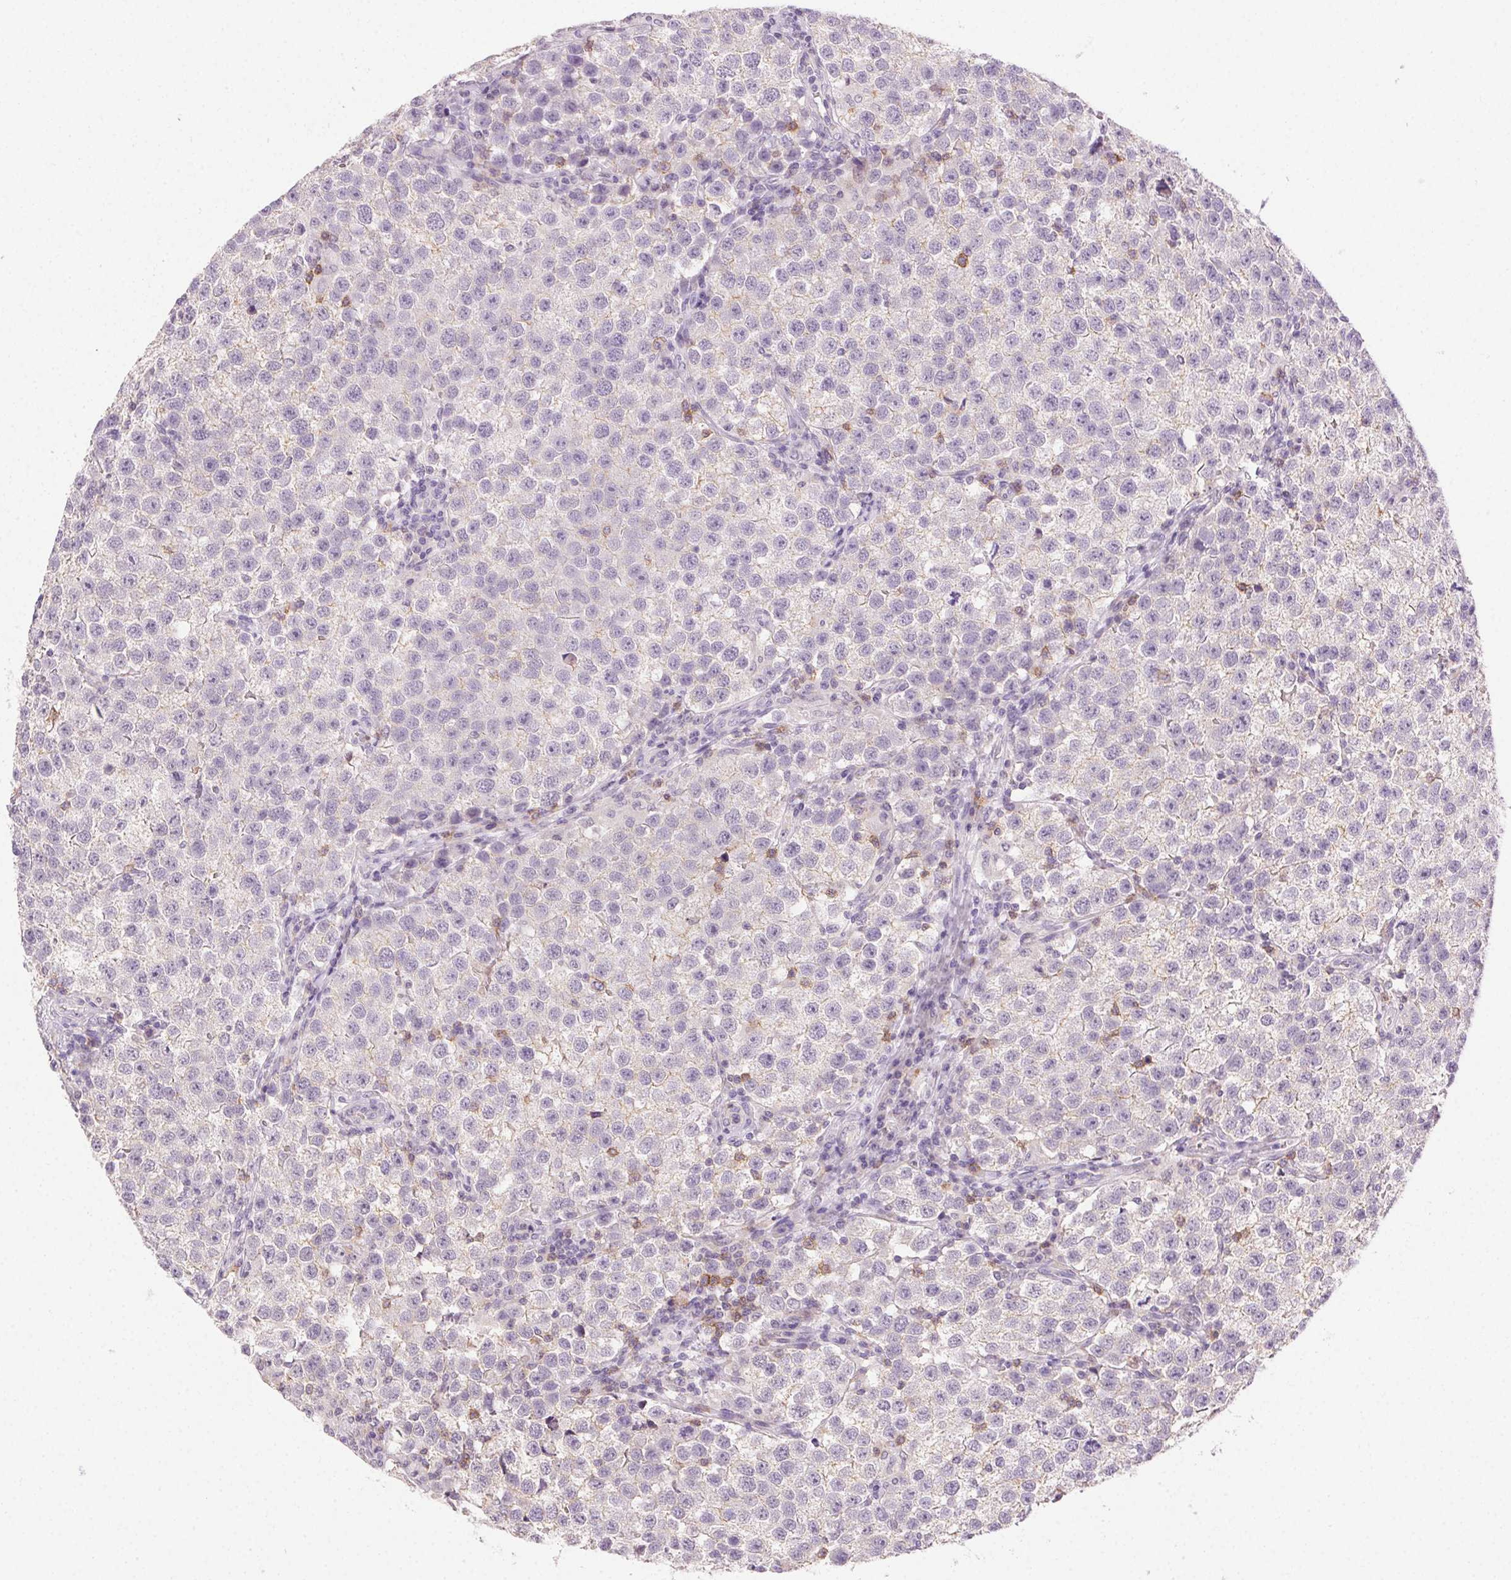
{"staining": {"intensity": "negative", "quantity": "none", "location": "none"}, "tissue": "testis cancer", "cell_type": "Tumor cells", "image_type": "cancer", "snomed": [{"axis": "morphology", "description": "Seminoma, NOS"}, {"axis": "topography", "description": "Testis"}], "caption": "Tumor cells show no significant protein expression in seminoma (testis).", "gene": "AKAP5", "patient": {"sex": "male", "age": 37}}